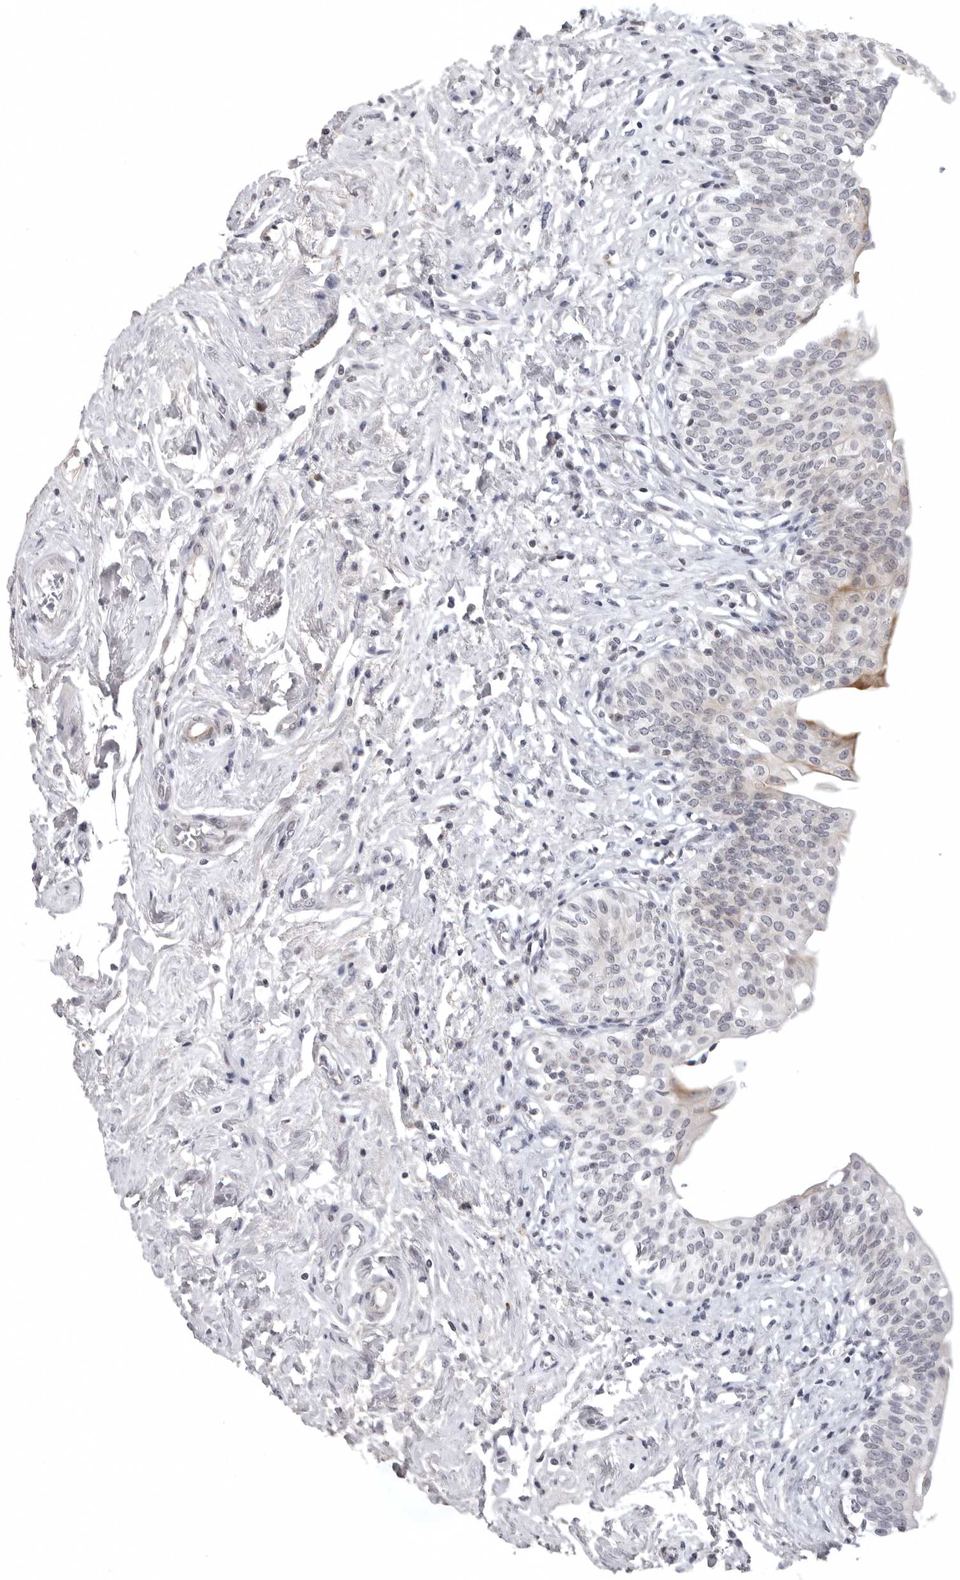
{"staining": {"intensity": "moderate", "quantity": "<25%", "location": "cytoplasmic/membranous"}, "tissue": "urinary bladder", "cell_type": "Urothelial cells", "image_type": "normal", "snomed": [{"axis": "morphology", "description": "Normal tissue, NOS"}, {"axis": "topography", "description": "Urinary bladder"}], "caption": "Human urinary bladder stained with a brown dye exhibits moderate cytoplasmic/membranous positive positivity in approximately <25% of urothelial cells.", "gene": "CD300LD", "patient": {"sex": "male", "age": 83}}